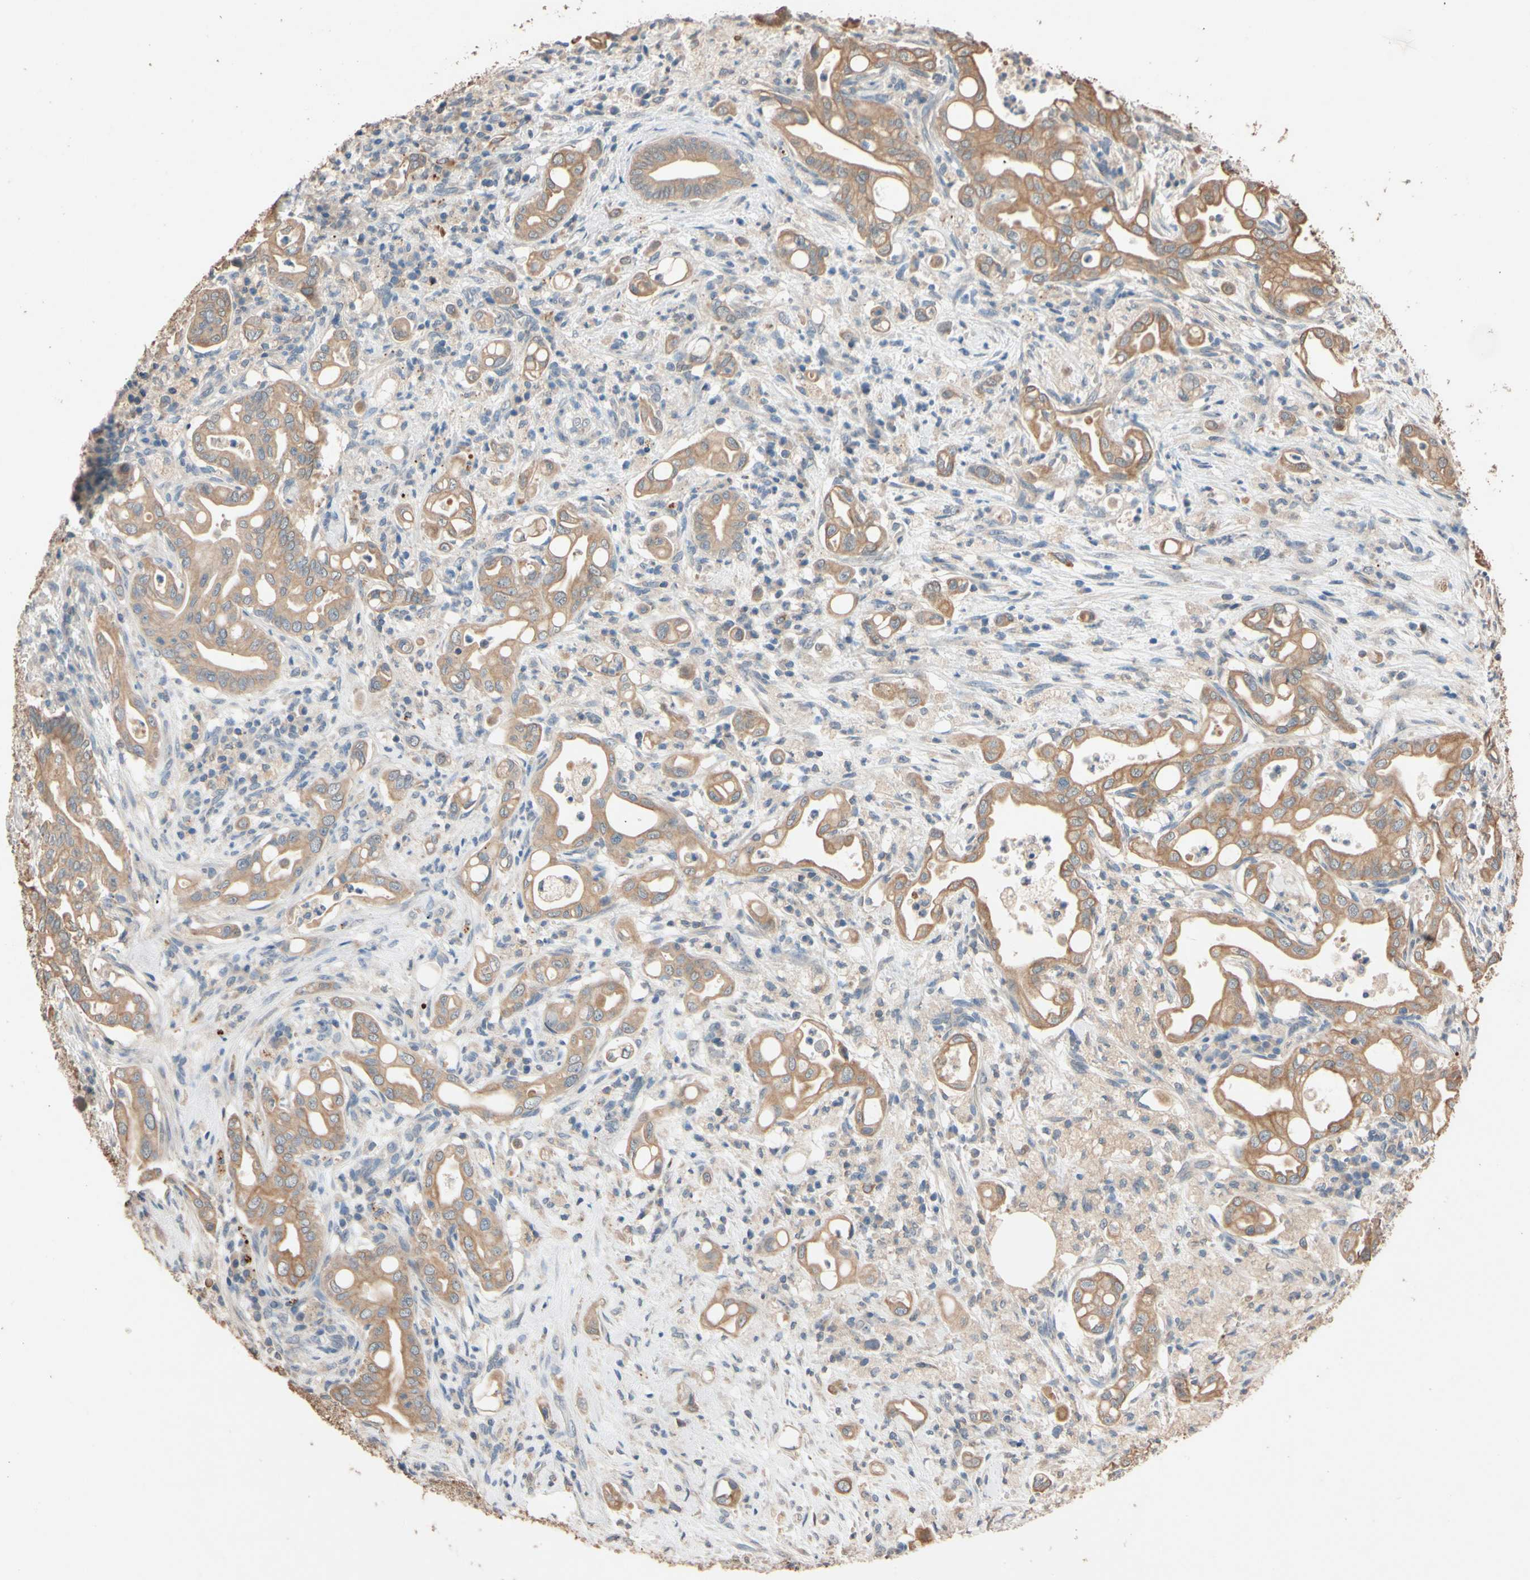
{"staining": {"intensity": "moderate", "quantity": ">75%", "location": "cytoplasmic/membranous"}, "tissue": "liver cancer", "cell_type": "Tumor cells", "image_type": "cancer", "snomed": [{"axis": "morphology", "description": "Cholangiocarcinoma"}, {"axis": "topography", "description": "Liver"}], "caption": "Immunohistochemical staining of cholangiocarcinoma (liver) demonstrates medium levels of moderate cytoplasmic/membranous protein expression in approximately >75% of tumor cells.", "gene": "MAP3K7", "patient": {"sex": "female", "age": 68}}